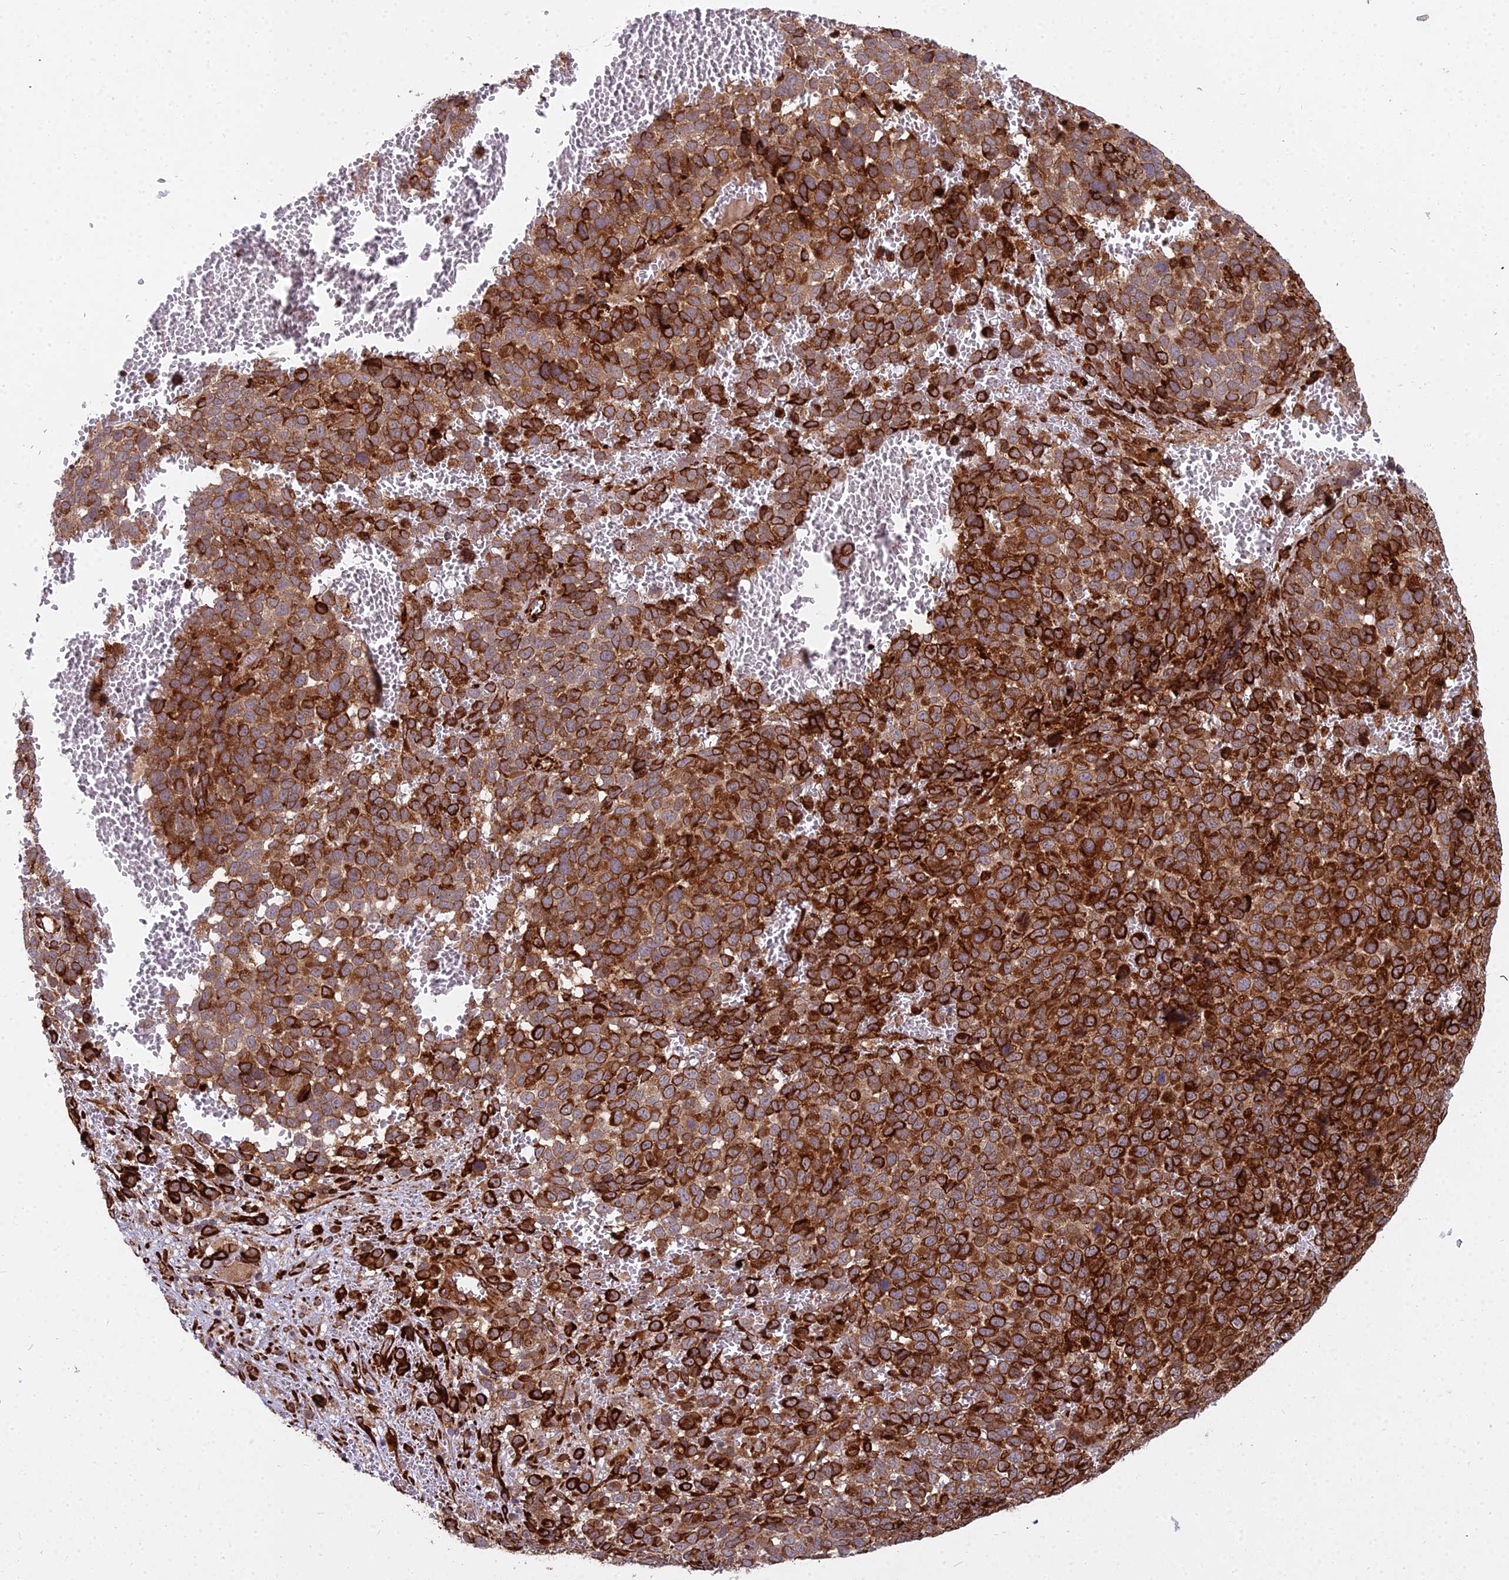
{"staining": {"intensity": "strong", "quantity": "25%-75%", "location": "cytoplasmic/membranous"}, "tissue": "melanoma", "cell_type": "Tumor cells", "image_type": "cancer", "snomed": [{"axis": "morphology", "description": "Malignant melanoma, NOS"}, {"axis": "topography", "description": "Nose, NOS"}], "caption": "This is a photomicrograph of immunohistochemistry staining of melanoma, which shows strong staining in the cytoplasmic/membranous of tumor cells.", "gene": "NDUFAF7", "patient": {"sex": "female", "age": 48}}